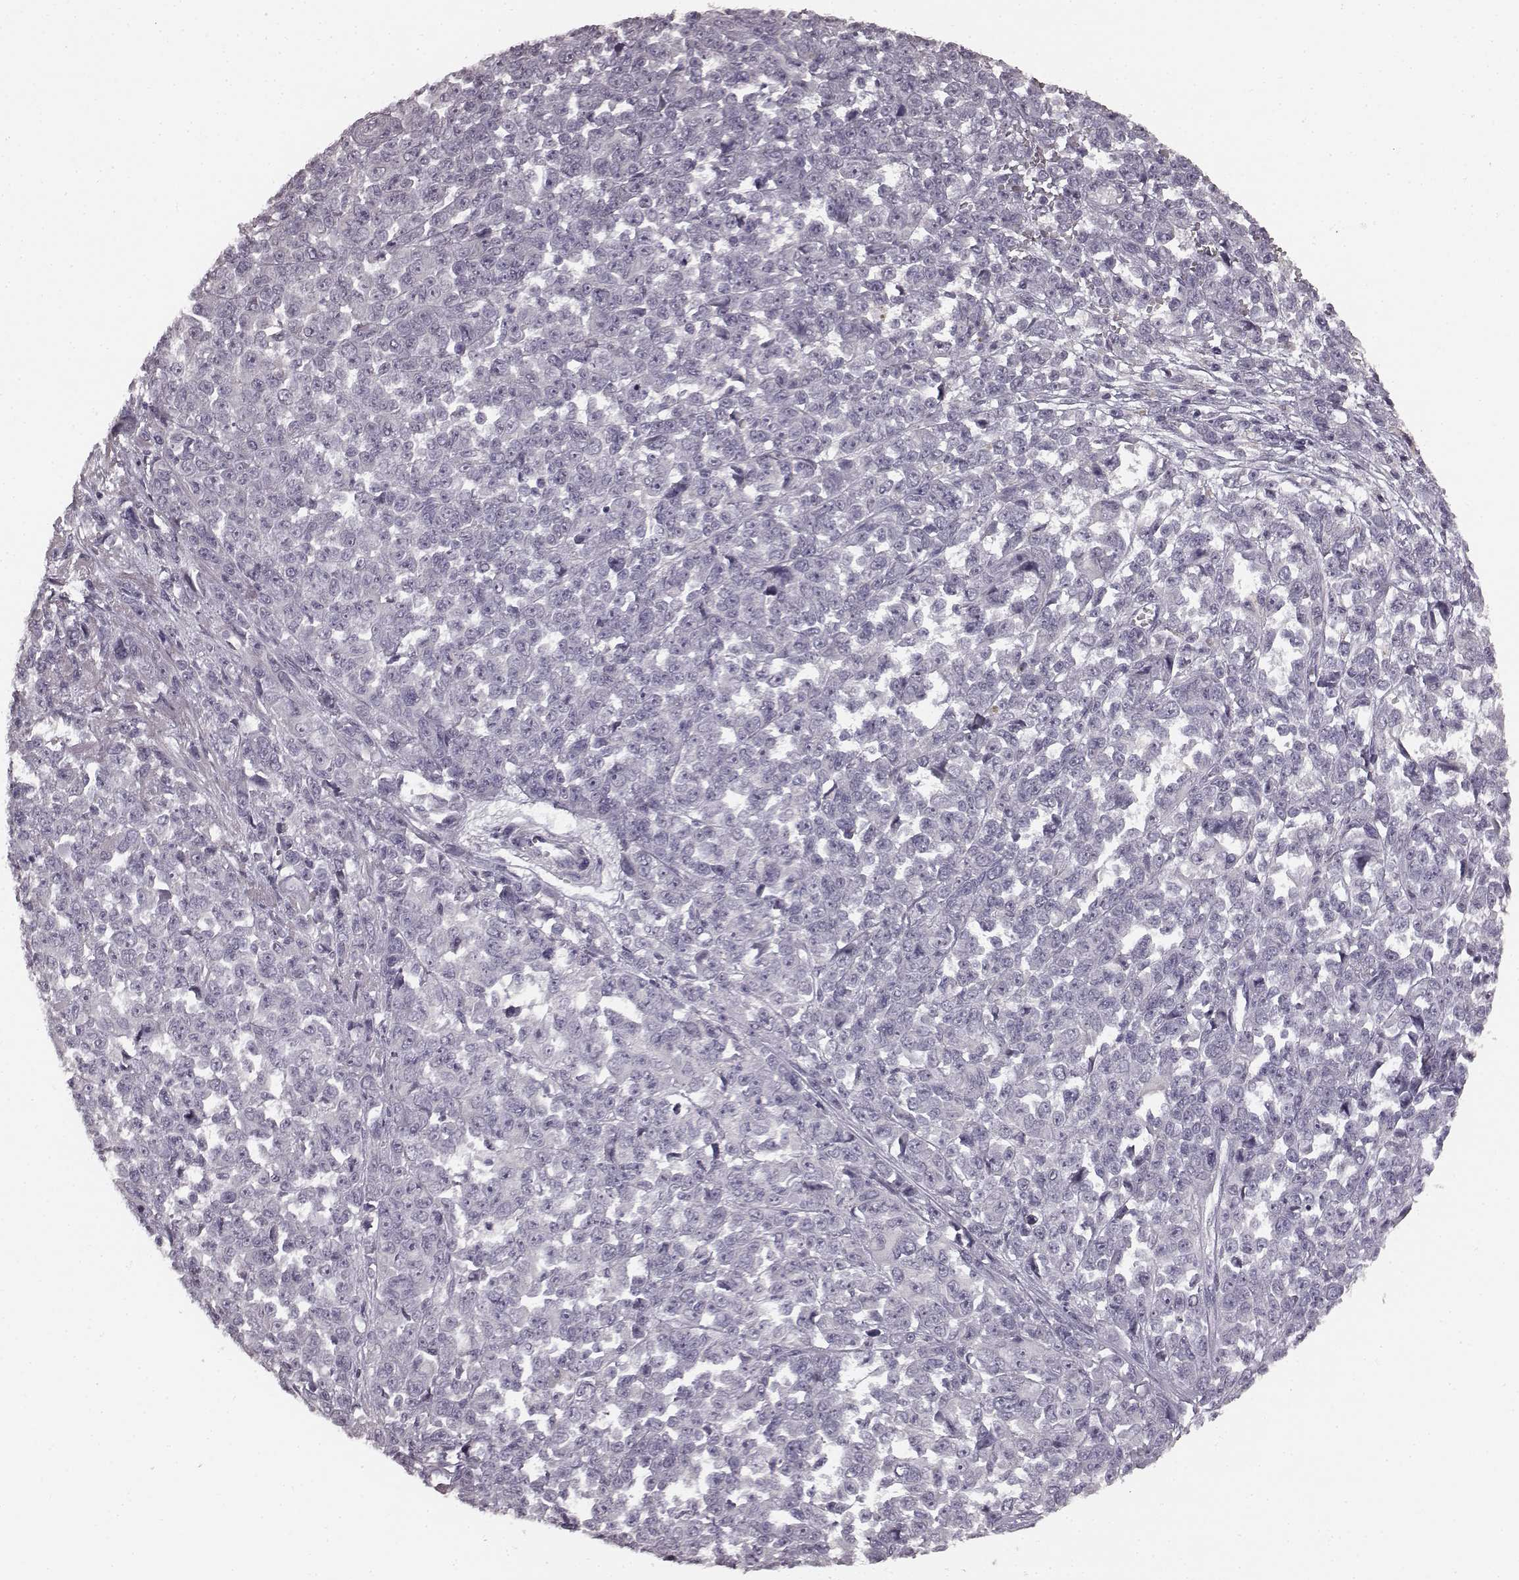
{"staining": {"intensity": "negative", "quantity": "none", "location": "none"}, "tissue": "melanoma", "cell_type": "Tumor cells", "image_type": "cancer", "snomed": [{"axis": "morphology", "description": "Malignant melanoma, NOS"}, {"axis": "topography", "description": "Skin"}], "caption": "A high-resolution histopathology image shows immunohistochemistry staining of melanoma, which reveals no significant positivity in tumor cells.", "gene": "RIT2", "patient": {"sex": "female", "age": 95}}